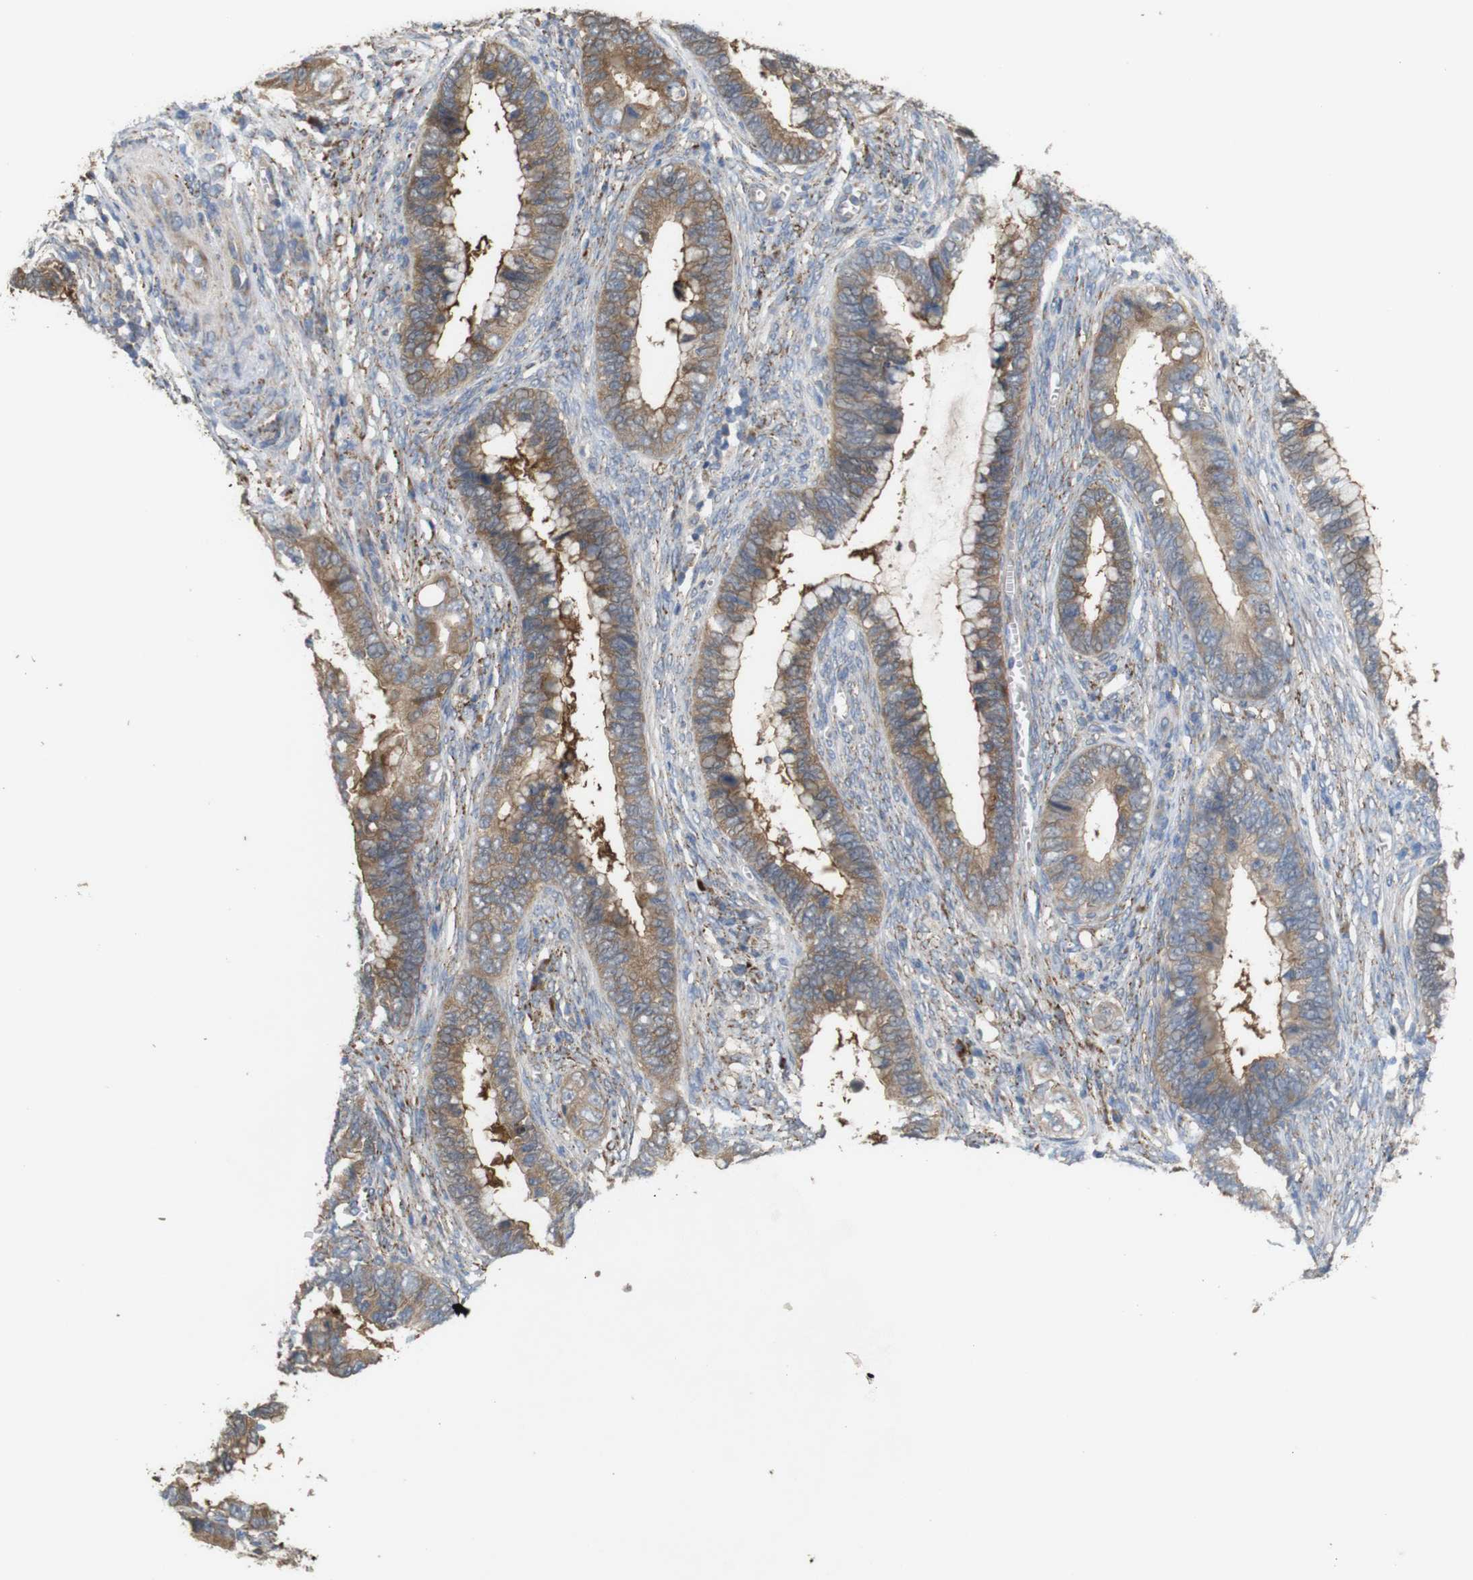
{"staining": {"intensity": "moderate", "quantity": ">75%", "location": "cytoplasmic/membranous"}, "tissue": "cervical cancer", "cell_type": "Tumor cells", "image_type": "cancer", "snomed": [{"axis": "morphology", "description": "Adenocarcinoma, NOS"}, {"axis": "topography", "description": "Cervix"}], "caption": "Moderate cytoplasmic/membranous expression for a protein is identified in about >75% of tumor cells of cervical adenocarcinoma using immunohistochemistry.", "gene": "PTPRR", "patient": {"sex": "female", "age": 44}}